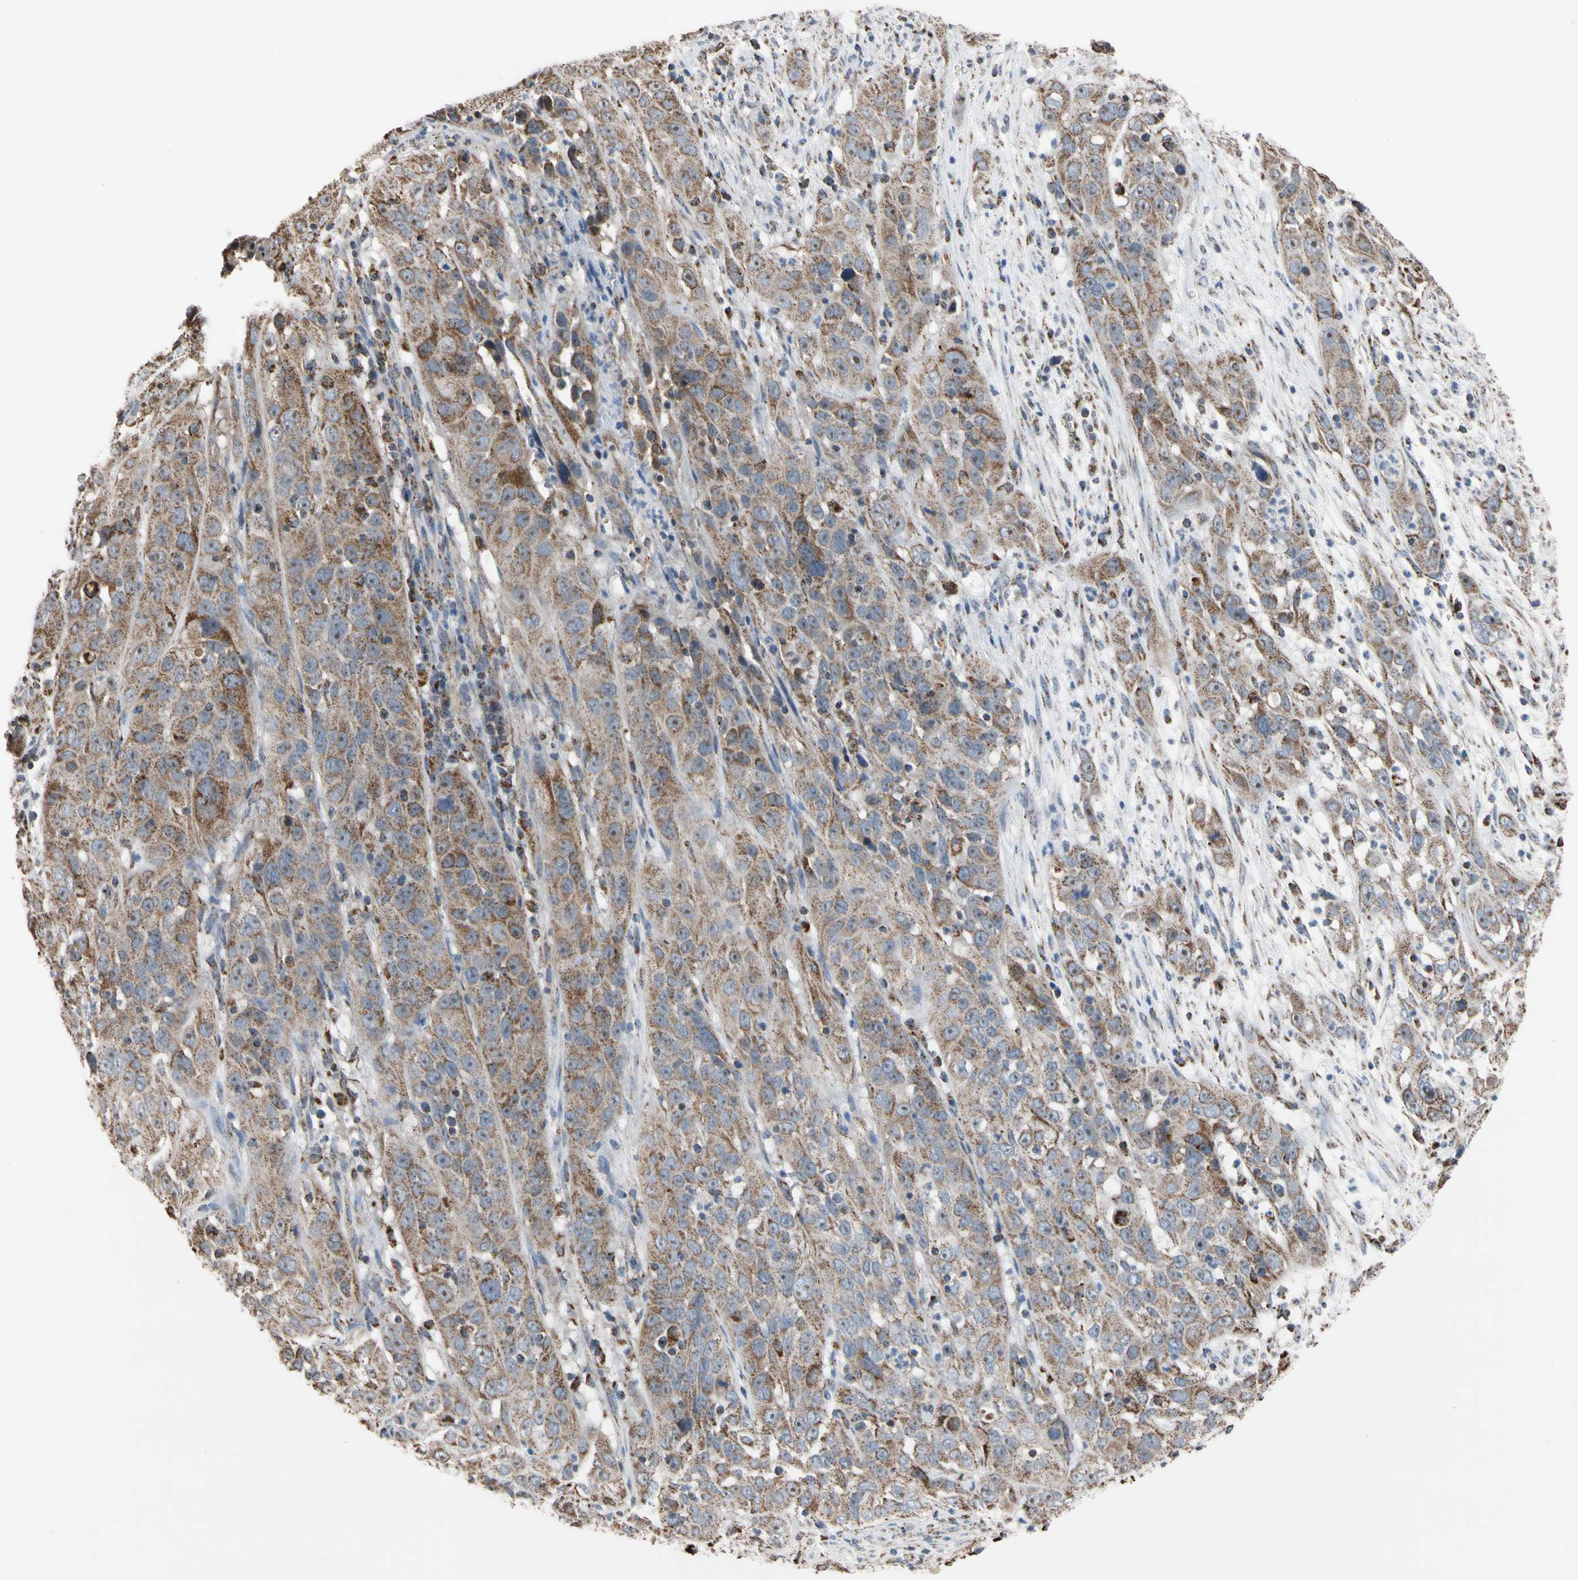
{"staining": {"intensity": "moderate", "quantity": ">75%", "location": "cytoplasmic/membranous"}, "tissue": "cervical cancer", "cell_type": "Tumor cells", "image_type": "cancer", "snomed": [{"axis": "morphology", "description": "Squamous cell carcinoma, NOS"}, {"axis": "topography", "description": "Cervix"}], "caption": "Protein analysis of cervical cancer (squamous cell carcinoma) tissue displays moderate cytoplasmic/membranous positivity in approximately >75% of tumor cells.", "gene": "FAM110B", "patient": {"sex": "female", "age": 32}}